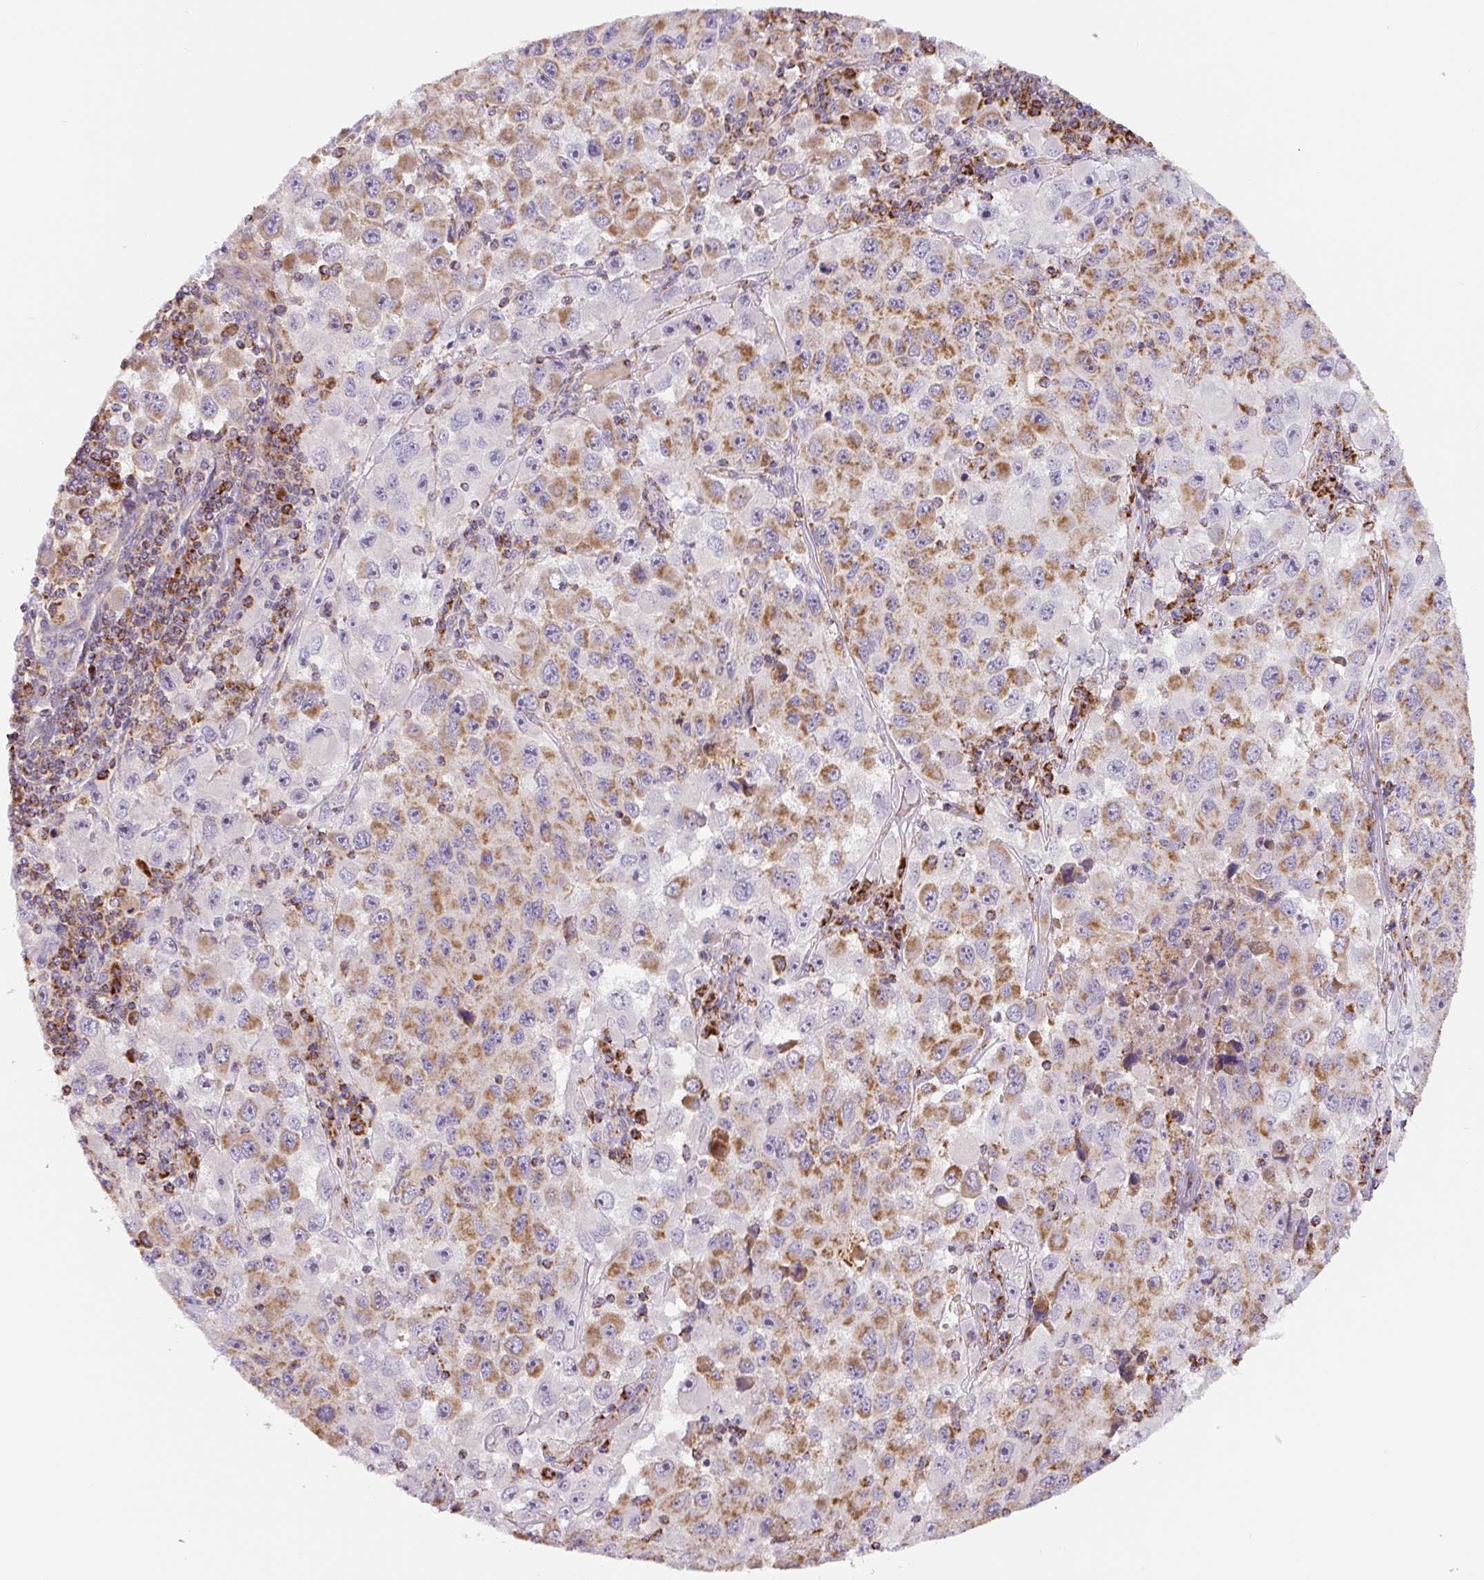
{"staining": {"intensity": "moderate", "quantity": ">75%", "location": "cytoplasmic/membranous"}, "tissue": "melanoma", "cell_type": "Tumor cells", "image_type": "cancer", "snomed": [{"axis": "morphology", "description": "Malignant melanoma, Metastatic site"}, {"axis": "topography", "description": "Lymph node"}], "caption": "Immunohistochemical staining of malignant melanoma (metastatic site) shows moderate cytoplasmic/membranous protein staining in approximately >75% of tumor cells. The staining was performed using DAB, with brown indicating positive protein expression. Nuclei are stained blue with hematoxylin.", "gene": "MT-CO2", "patient": {"sex": "female", "age": 67}}